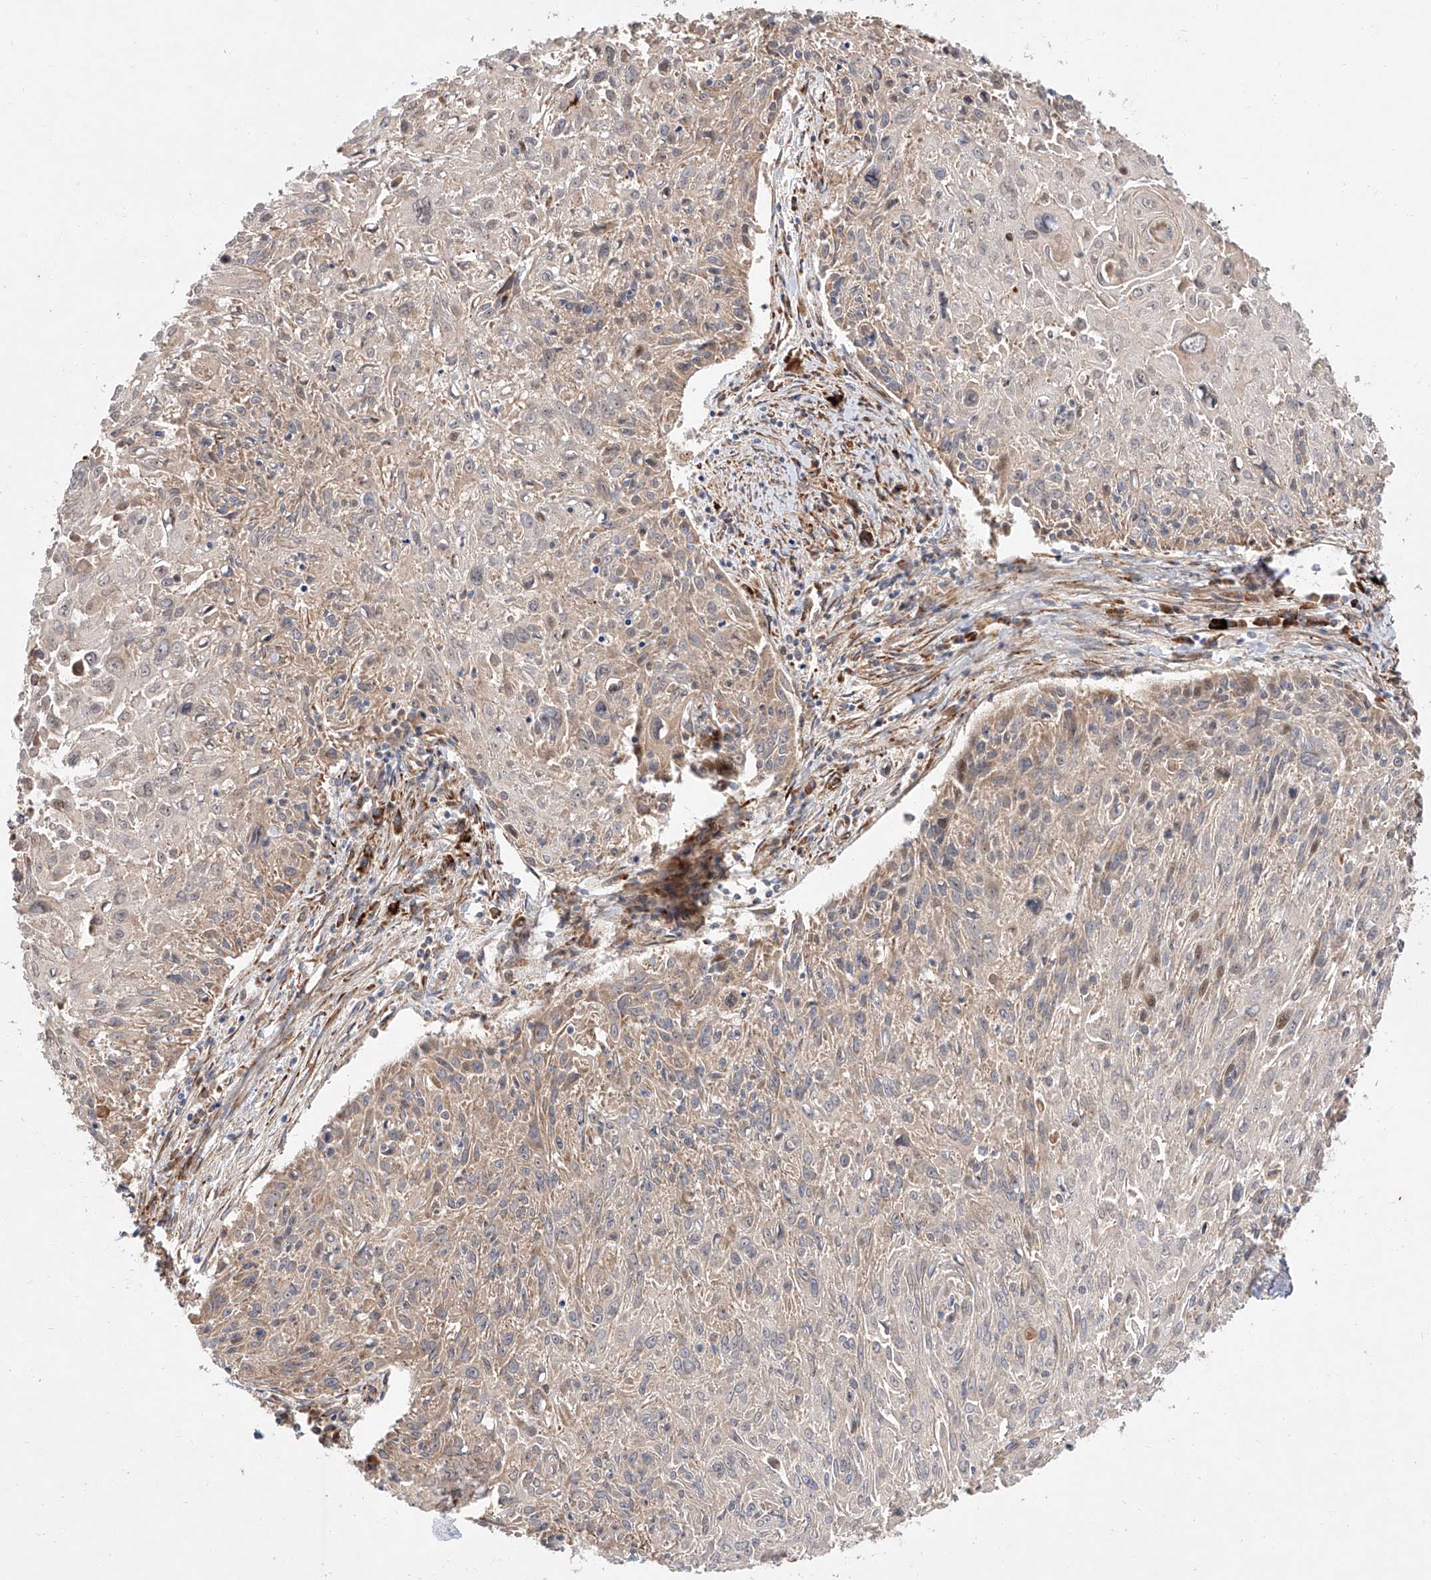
{"staining": {"intensity": "weak", "quantity": "<25%", "location": "cytoplasmic/membranous"}, "tissue": "cervical cancer", "cell_type": "Tumor cells", "image_type": "cancer", "snomed": [{"axis": "morphology", "description": "Squamous cell carcinoma, NOS"}, {"axis": "topography", "description": "Cervix"}], "caption": "This is an immunohistochemistry (IHC) histopathology image of cervical cancer. There is no expression in tumor cells.", "gene": "DIRAS3", "patient": {"sex": "female", "age": 51}}